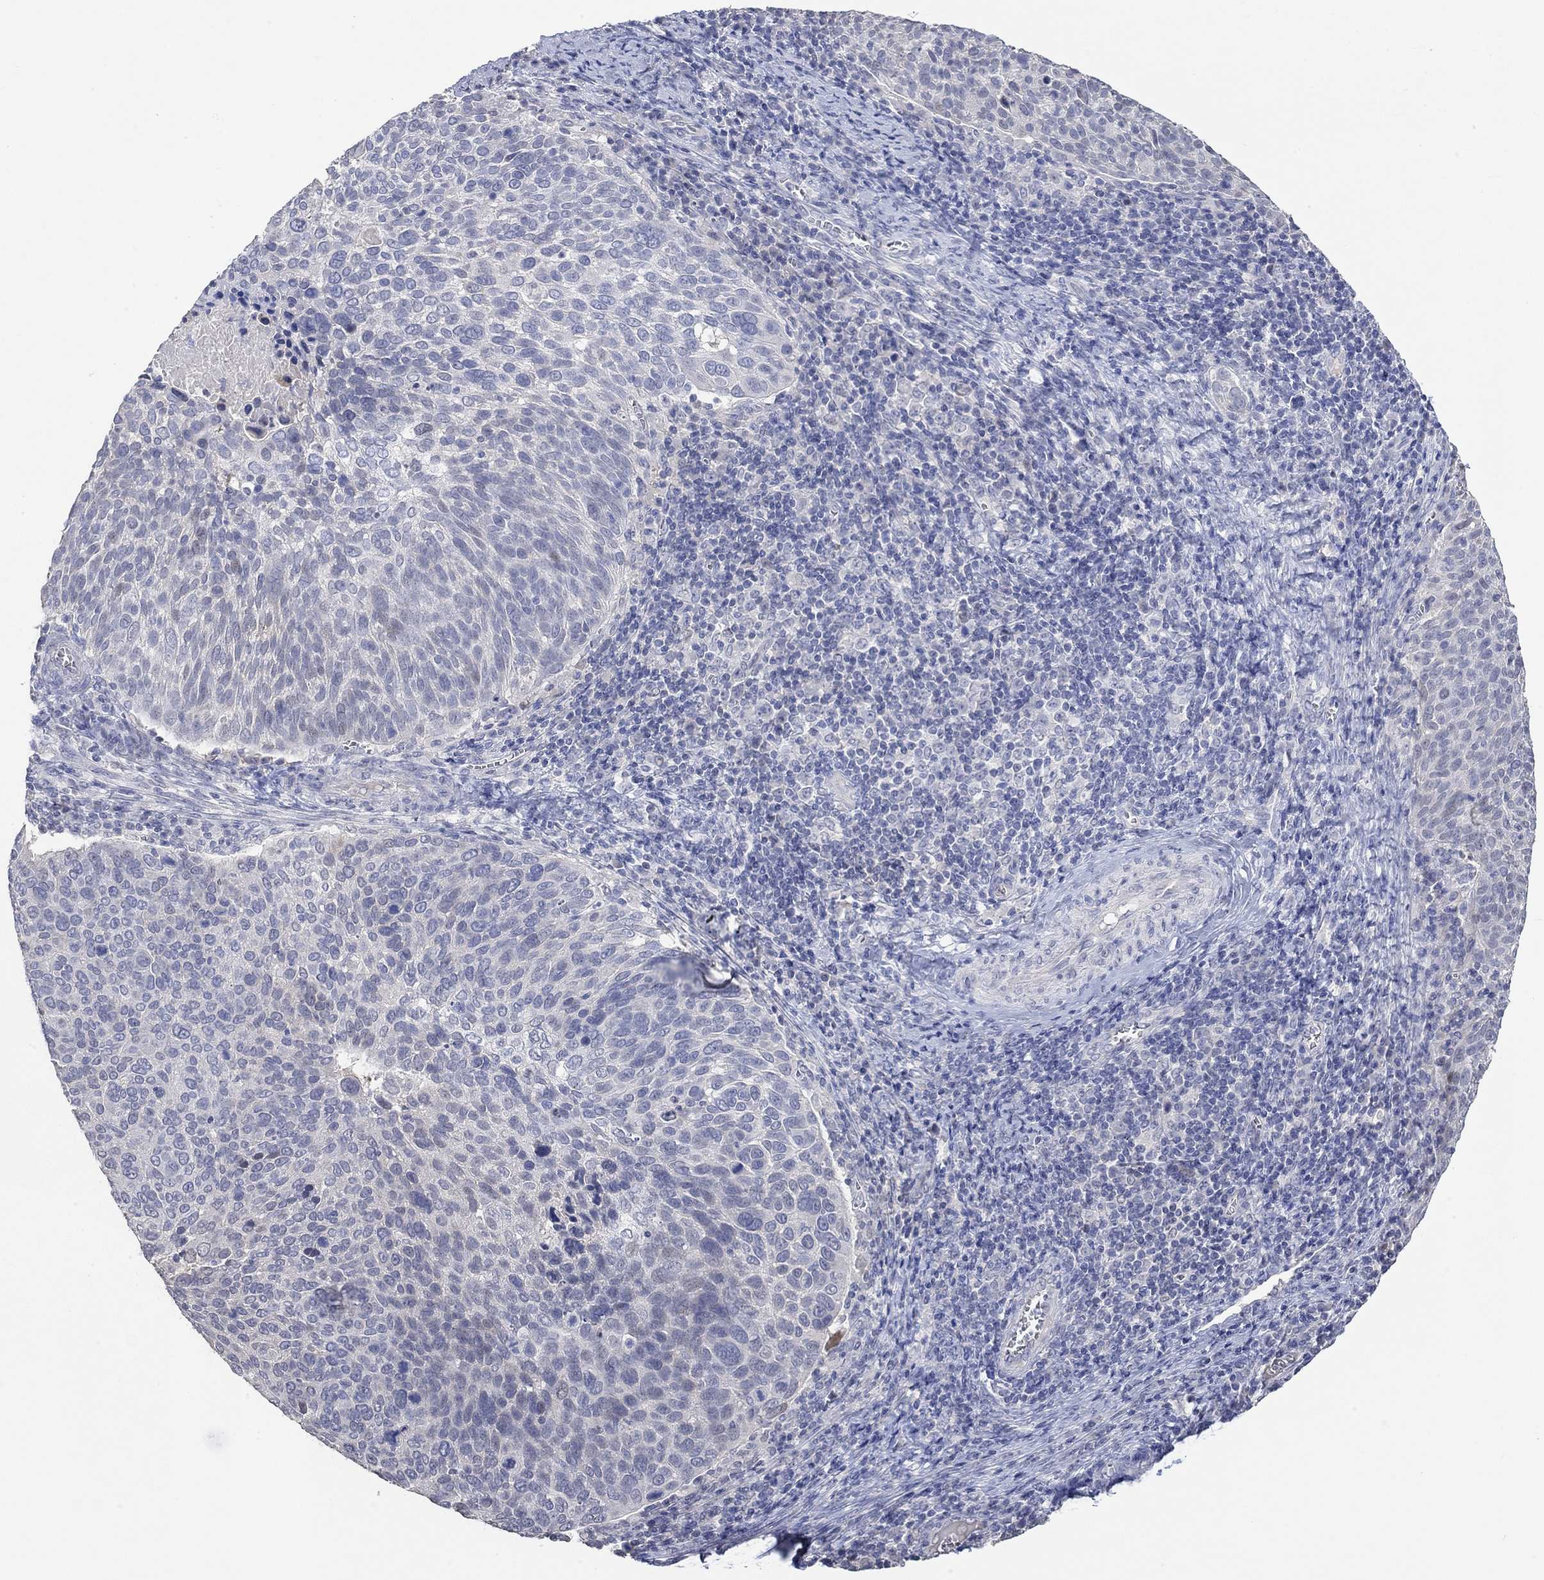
{"staining": {"intensity": "negative", "quantity": "none", "location": "none"}, "tissue": "cervical cancer", "cell_type": "Tumor cells", "image_type": "cancer", "snomed": [{"axis": "morphology", "description": "Squamous cell carcinoma, NOS"}, {"axis": "topography", "description": "Cervix"}], "caption": "There is no significant staining in tumor cells of cervical cancer (squamous cell carcinoma).", "gene": "PNMA5", "patient": {"sex": "female", "age": 39}}